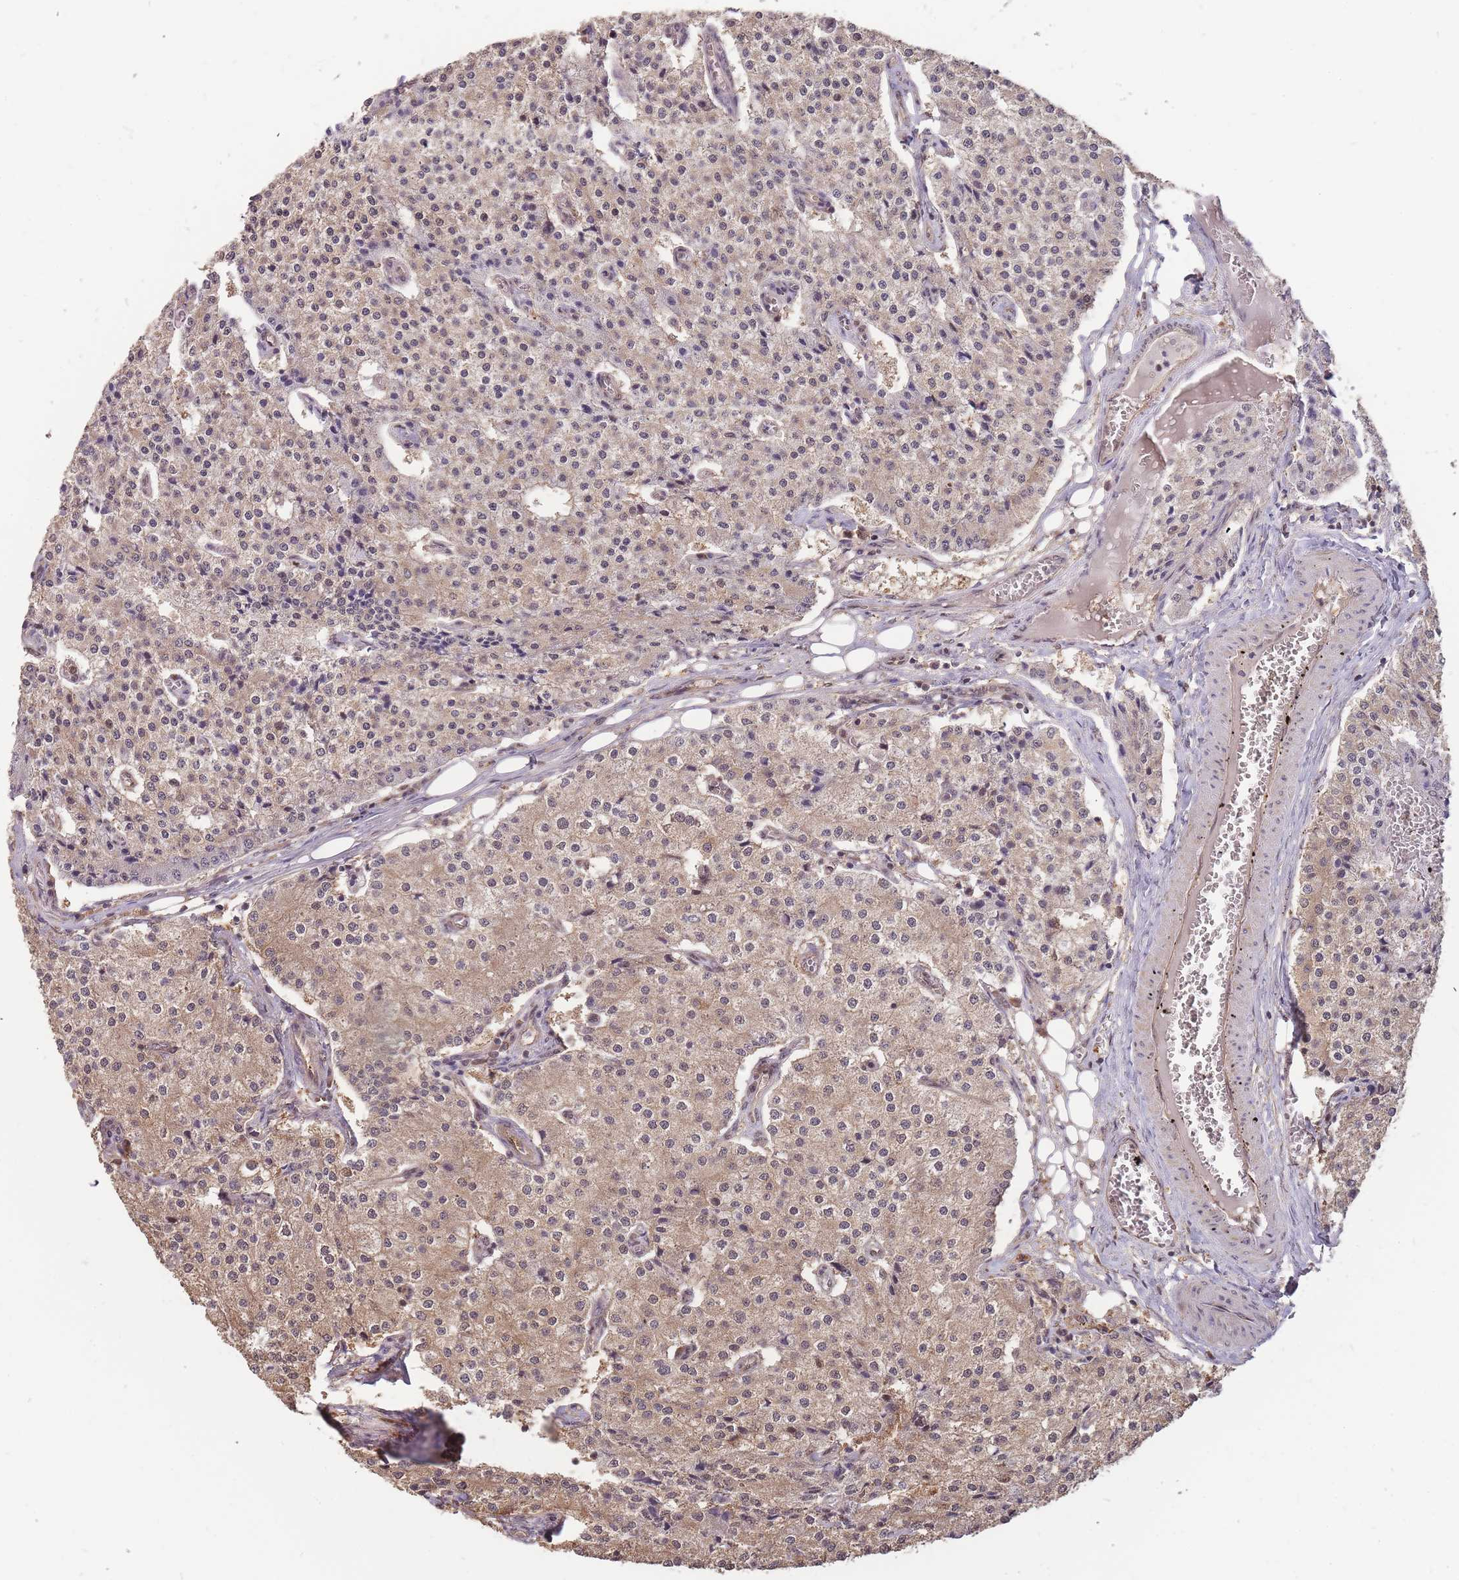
{"staining": {"intensity": "moderate", "quantity": "25%-75%", "location": "cytoplasmic/membranous"}, "tissue": "carcinoid", "cell_type": "Tumor cells", "image_type": "cancer", "snomed": [{"axis": "morphology", "description": "Carcinoid, malignant, NOS"}, {"axis": "topography", "description": "Colon"}], "caption": "Immunohistochemical staining of human carcinoid (malignant) exhibits medium levels of moderate cytoplasmic/membranous protein expression in about 25%-75% of tumor cells. The protein is shown in brown color, while the nuclei are stained blue.", "gene": "CDKN2AIPNL", "patient": {"sex": "female", "age": 52}}